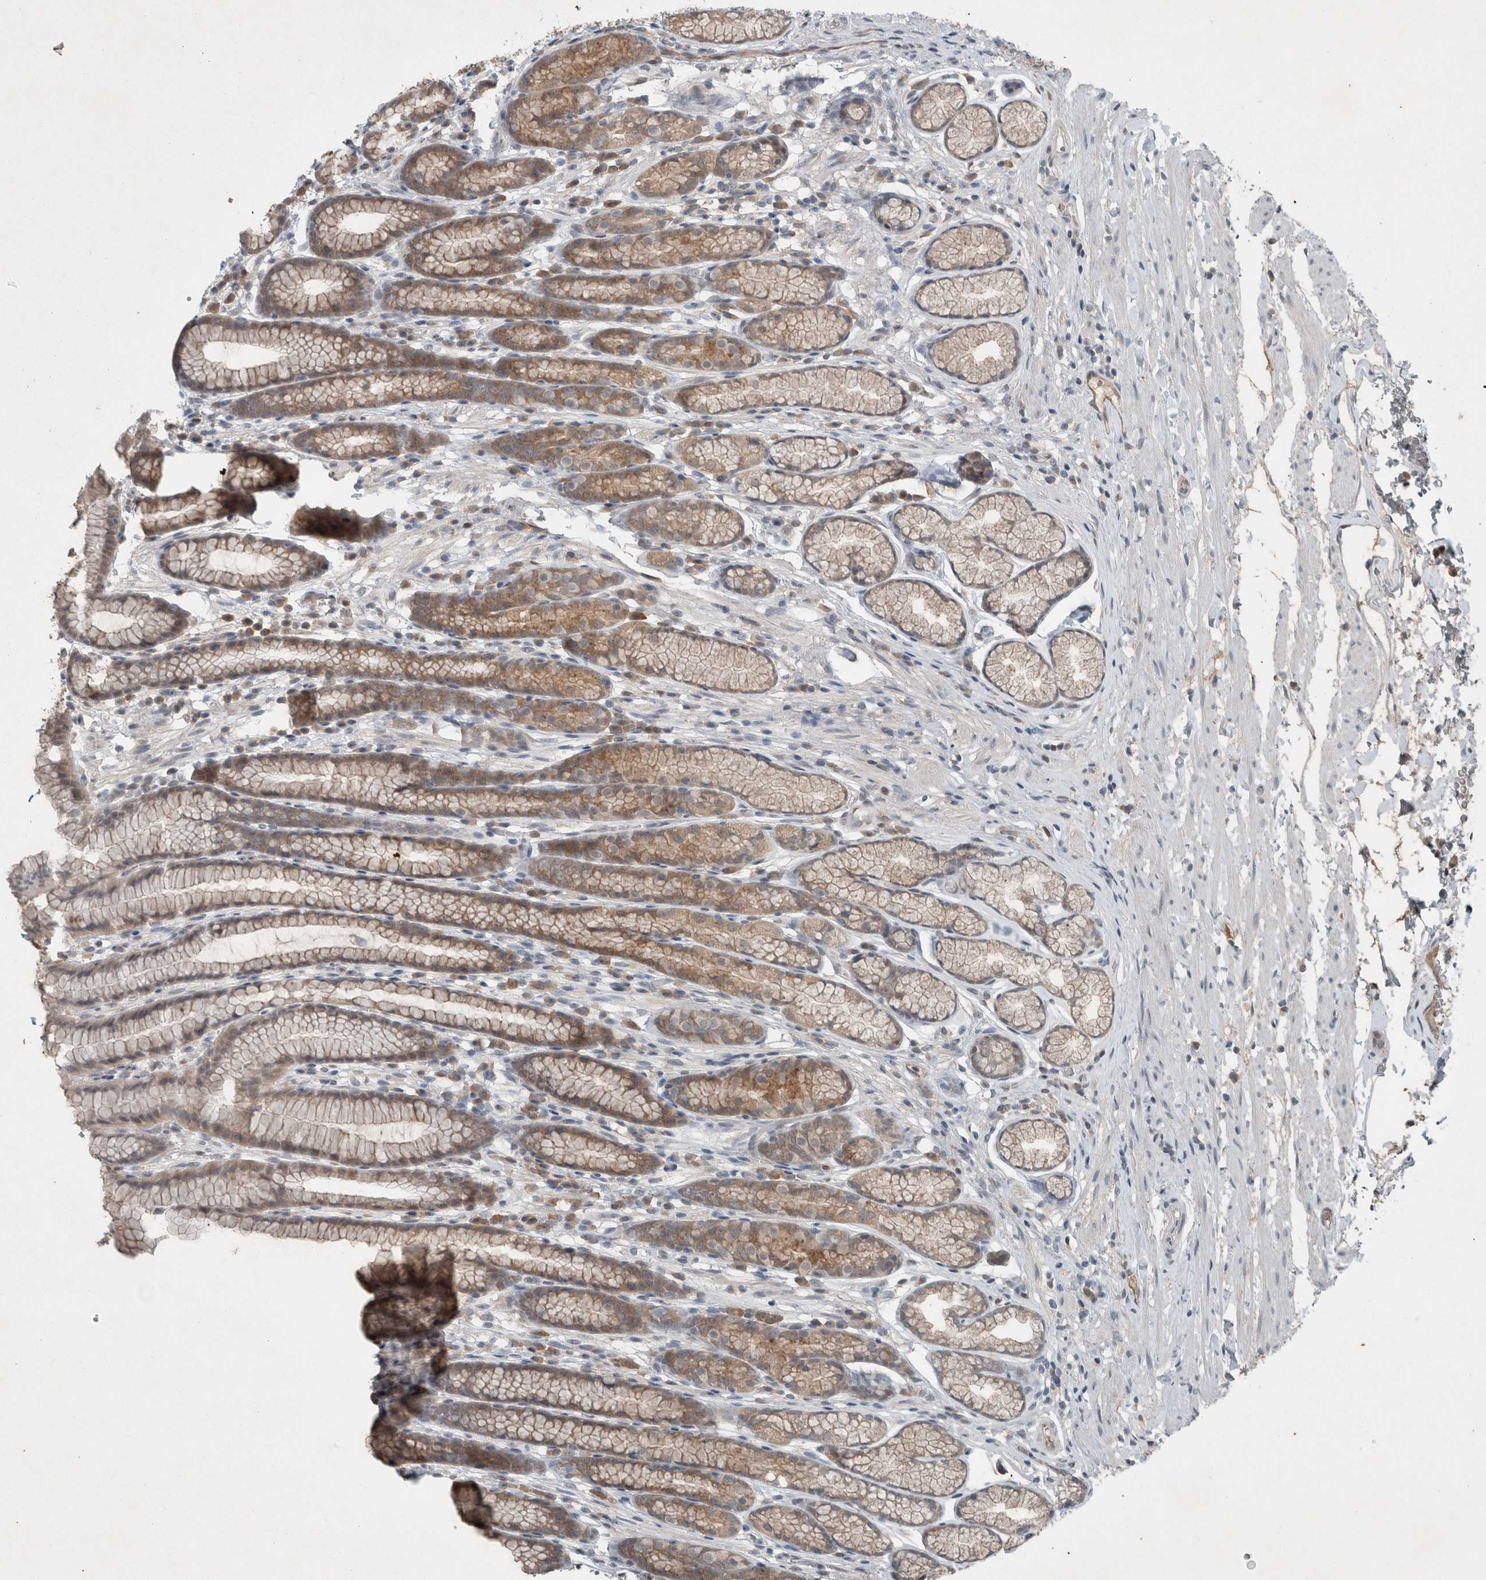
{"staining": {"intensity": "moderate", "quantity": "25%-75%", "location": "cytoplasmic/membranous"}, "tissue": "stomach", "cell_type": "Glandular cells", "image_type": "normal", "snomed": [{"axis": "morphology", "description": "Normal tissue, NOS"}, {"axis": "topography", "description": "Stomach"}], "caption": "An IHC image of benign tissue is shown. Protein staining in brown highlights moderate cytoplasmic/membranous positivity in stomach within glandular cells. (brown staining indicates protein expression, while blue staining denotes nuclei).", "gene": "ENSG00000285245", "patient": {"sex": "male", "age": 42}}